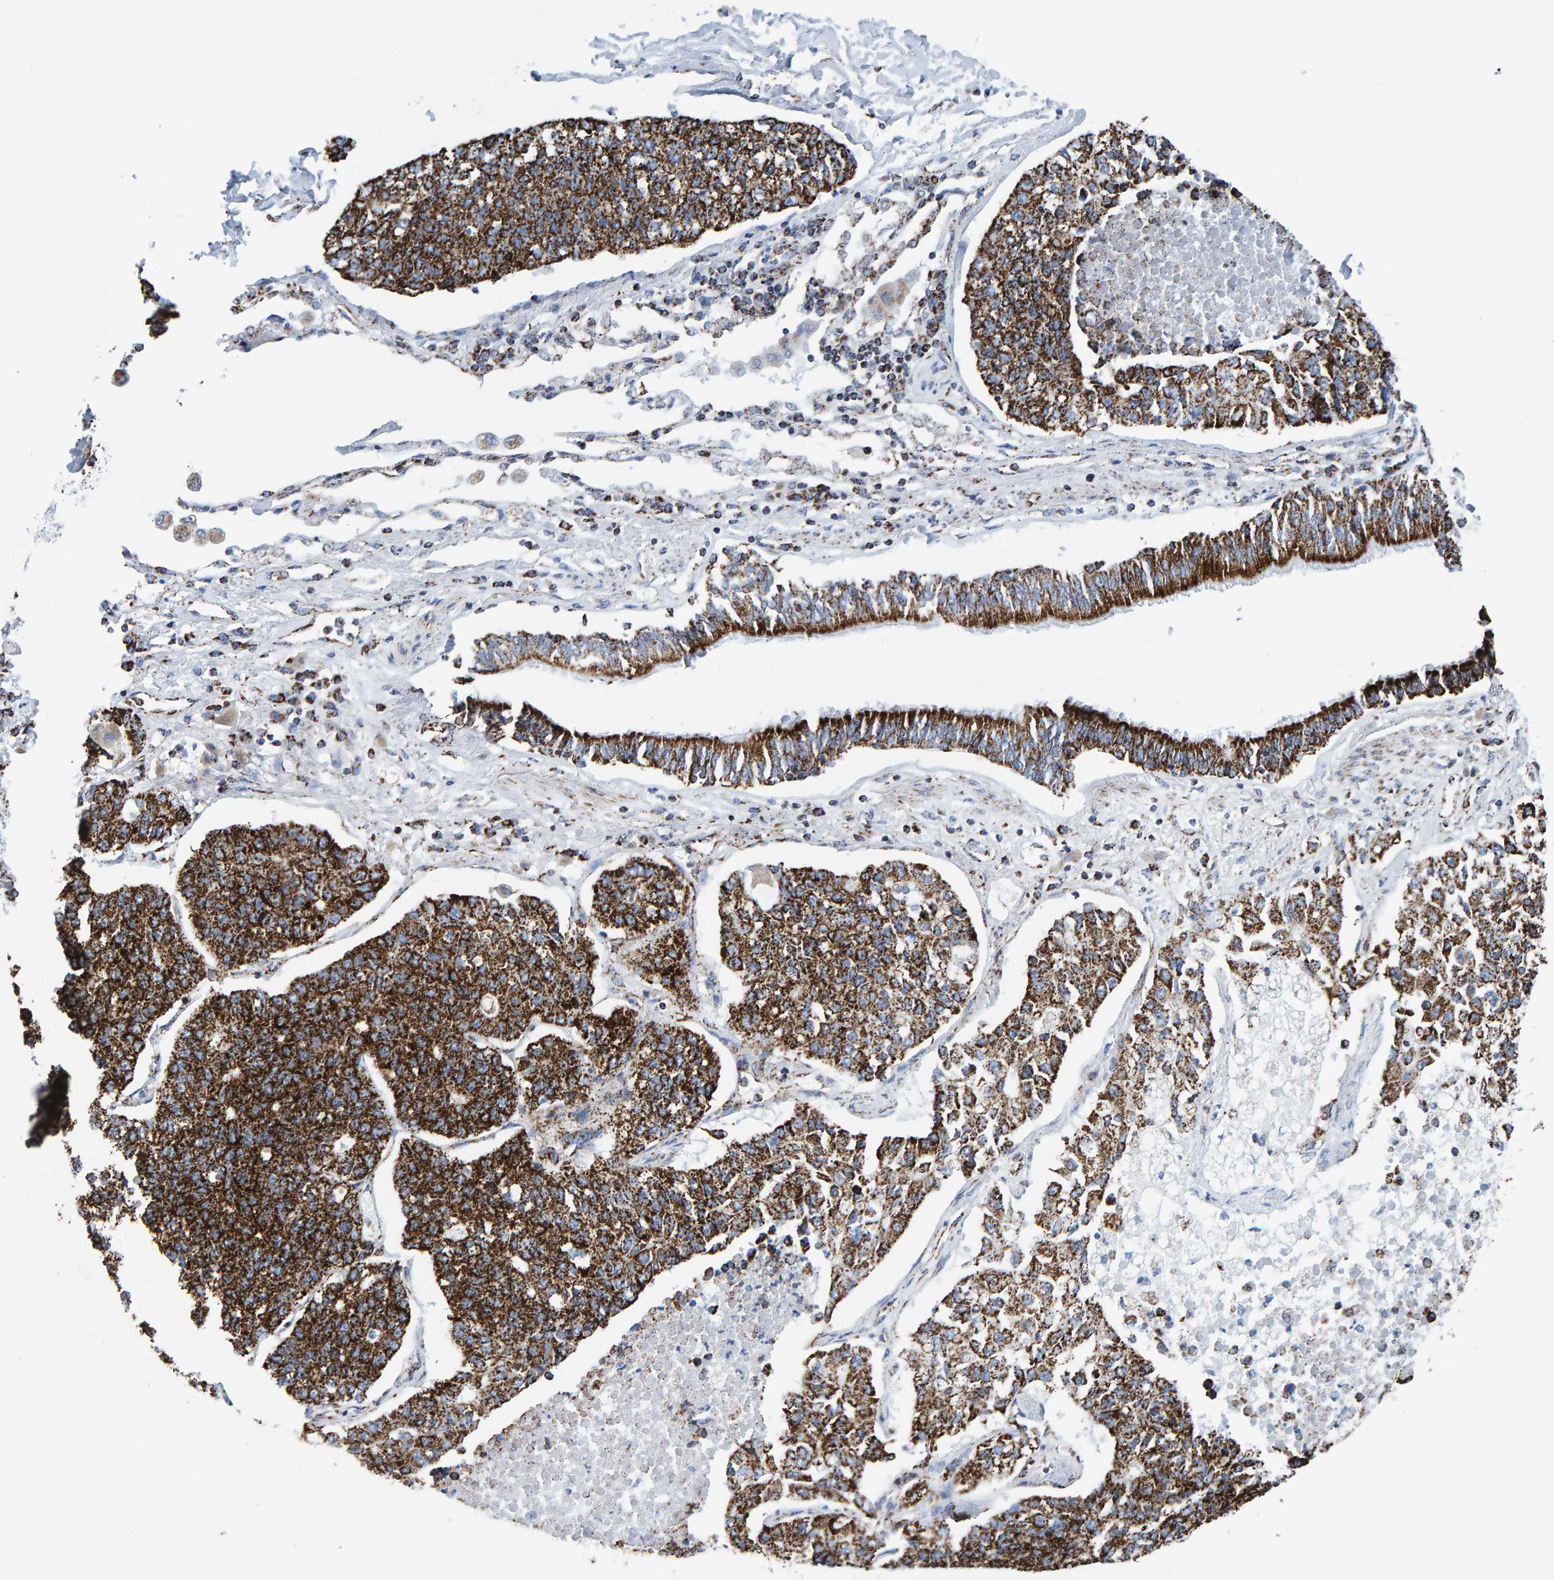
{"staining": {"intensity": "strong", "quantity": ">75%", "location": "cytoplasmic/membranous"}, "tissue": "lung cancer", "cell_type": "Tumor cells", "image_type": "cancer", "snomed": [{"axis": "morphology", "description": "Adenocarcinoma, NOS"}, {"axis": "topography", "description": "Lung"}], "caption": "A brown stain shows strong cytoplasmic/membranous positivity of a protein in adenocarcinoma (lung) tumor cells.", "gene": "ENSG00000262660", "patient": {"sex": "male", "age": 49}}